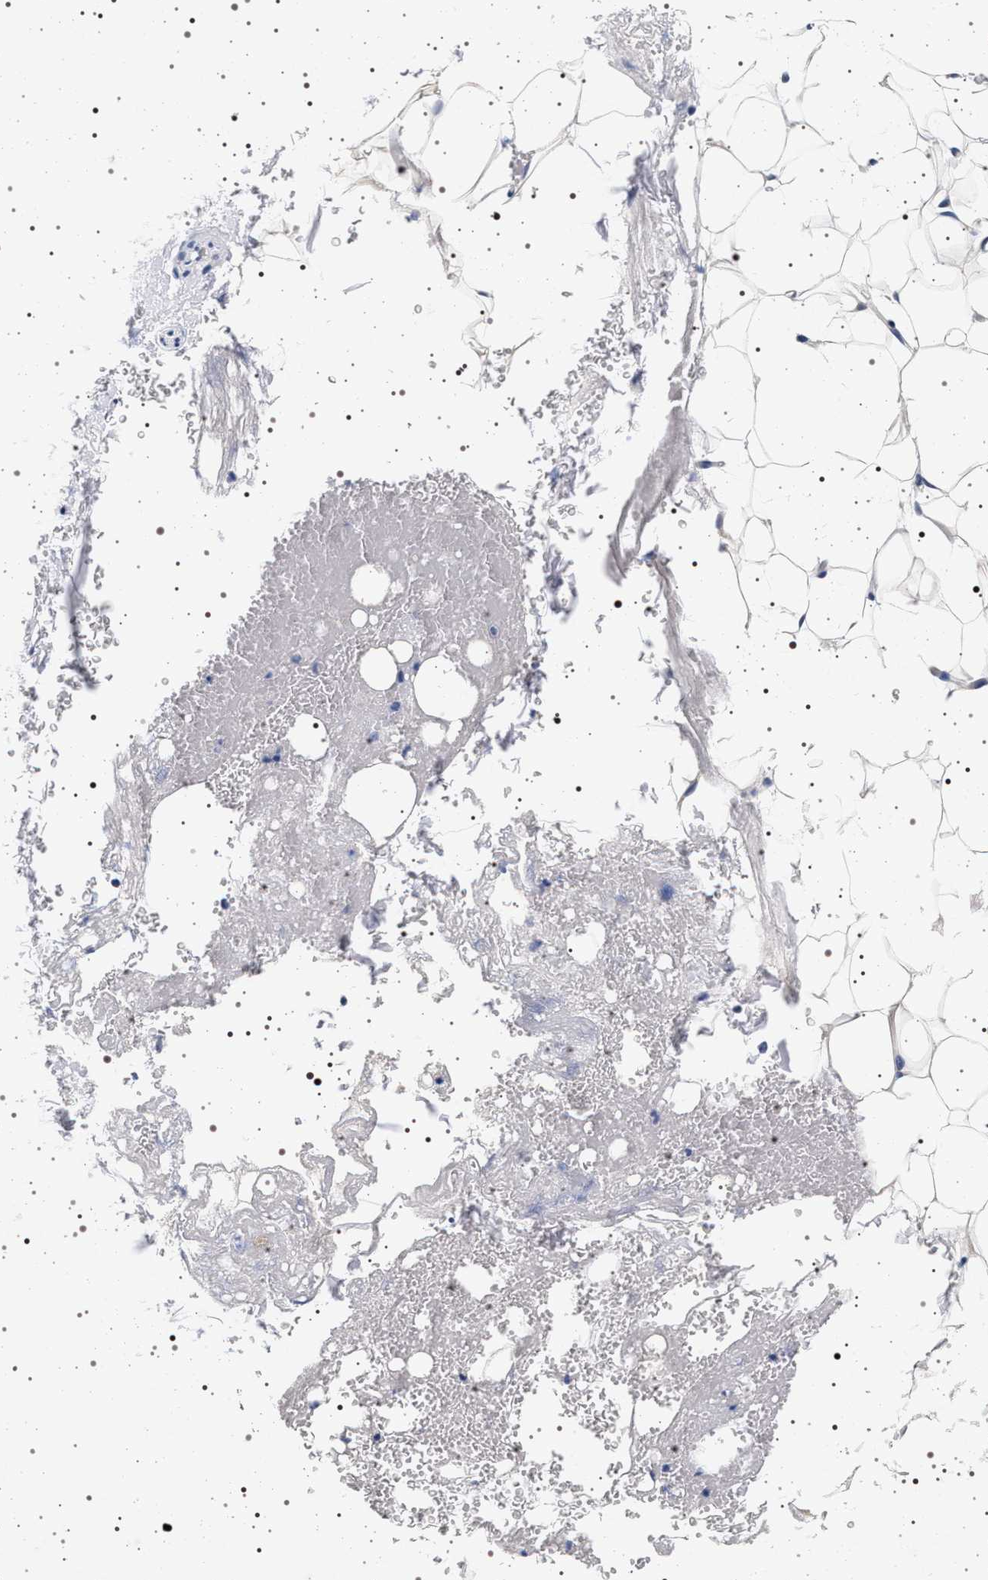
{"staining": {"intensity": "negative", "quantity": "none", "location": "none"}, "tissue": "adipose tissue", "cell_type": "Adipocytes", "image_type": "normal", "snomed": [{"axis": "morphology", "description": "Normal tissue, NOS"}, {"axis": "topography", "description": "Peripheral nerve tissue"}], "caption": "An immunohistochemistry (IHC) image of normal adipose tissue is shown. There is no staining in adipocytes of adipose tissue. The staining is performed using DAB brown chromogen with nuclei counter-stained in using hematoxylin.", "gene": "MAPK10", "patient": {"sex": "male", "age": 70}}